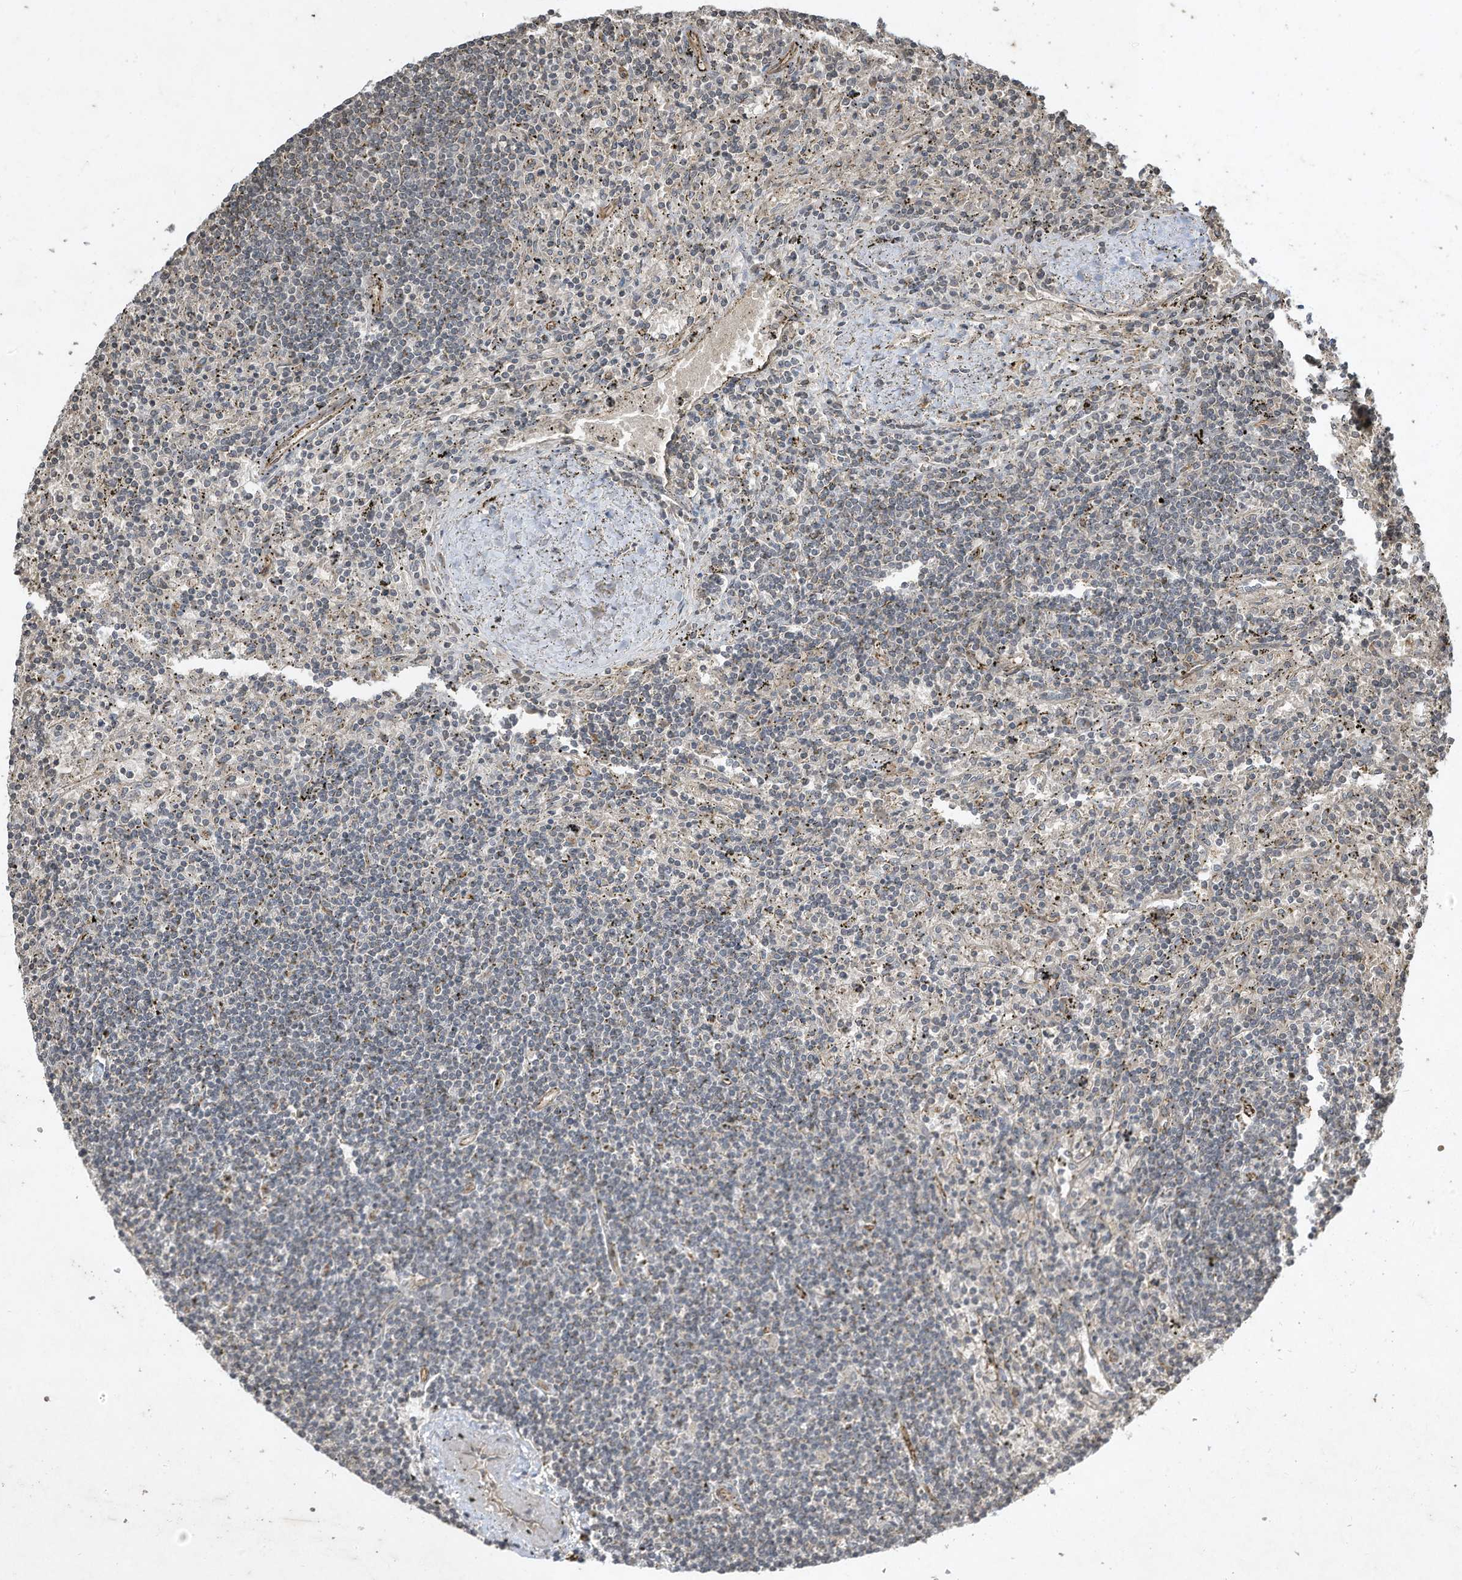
{"staining": {"intensity": "negative", "quantity": "none", "location": "none"}, "tissue": "lymphoma", "cell_type": "Tumor cells", "image_type": "cancer", "snomed": [{"axis": "morphology", "description": "Malignant lymphoma, non-Hodgkin's type, Low grade"}, {"axis": "topography", "description": "Spleen"}], "caption": "The micrograph displays no significant expression in tumor cells of lymphoma.", "gene": "MATN2", "patient": {"sex": "male", "age": 76}}